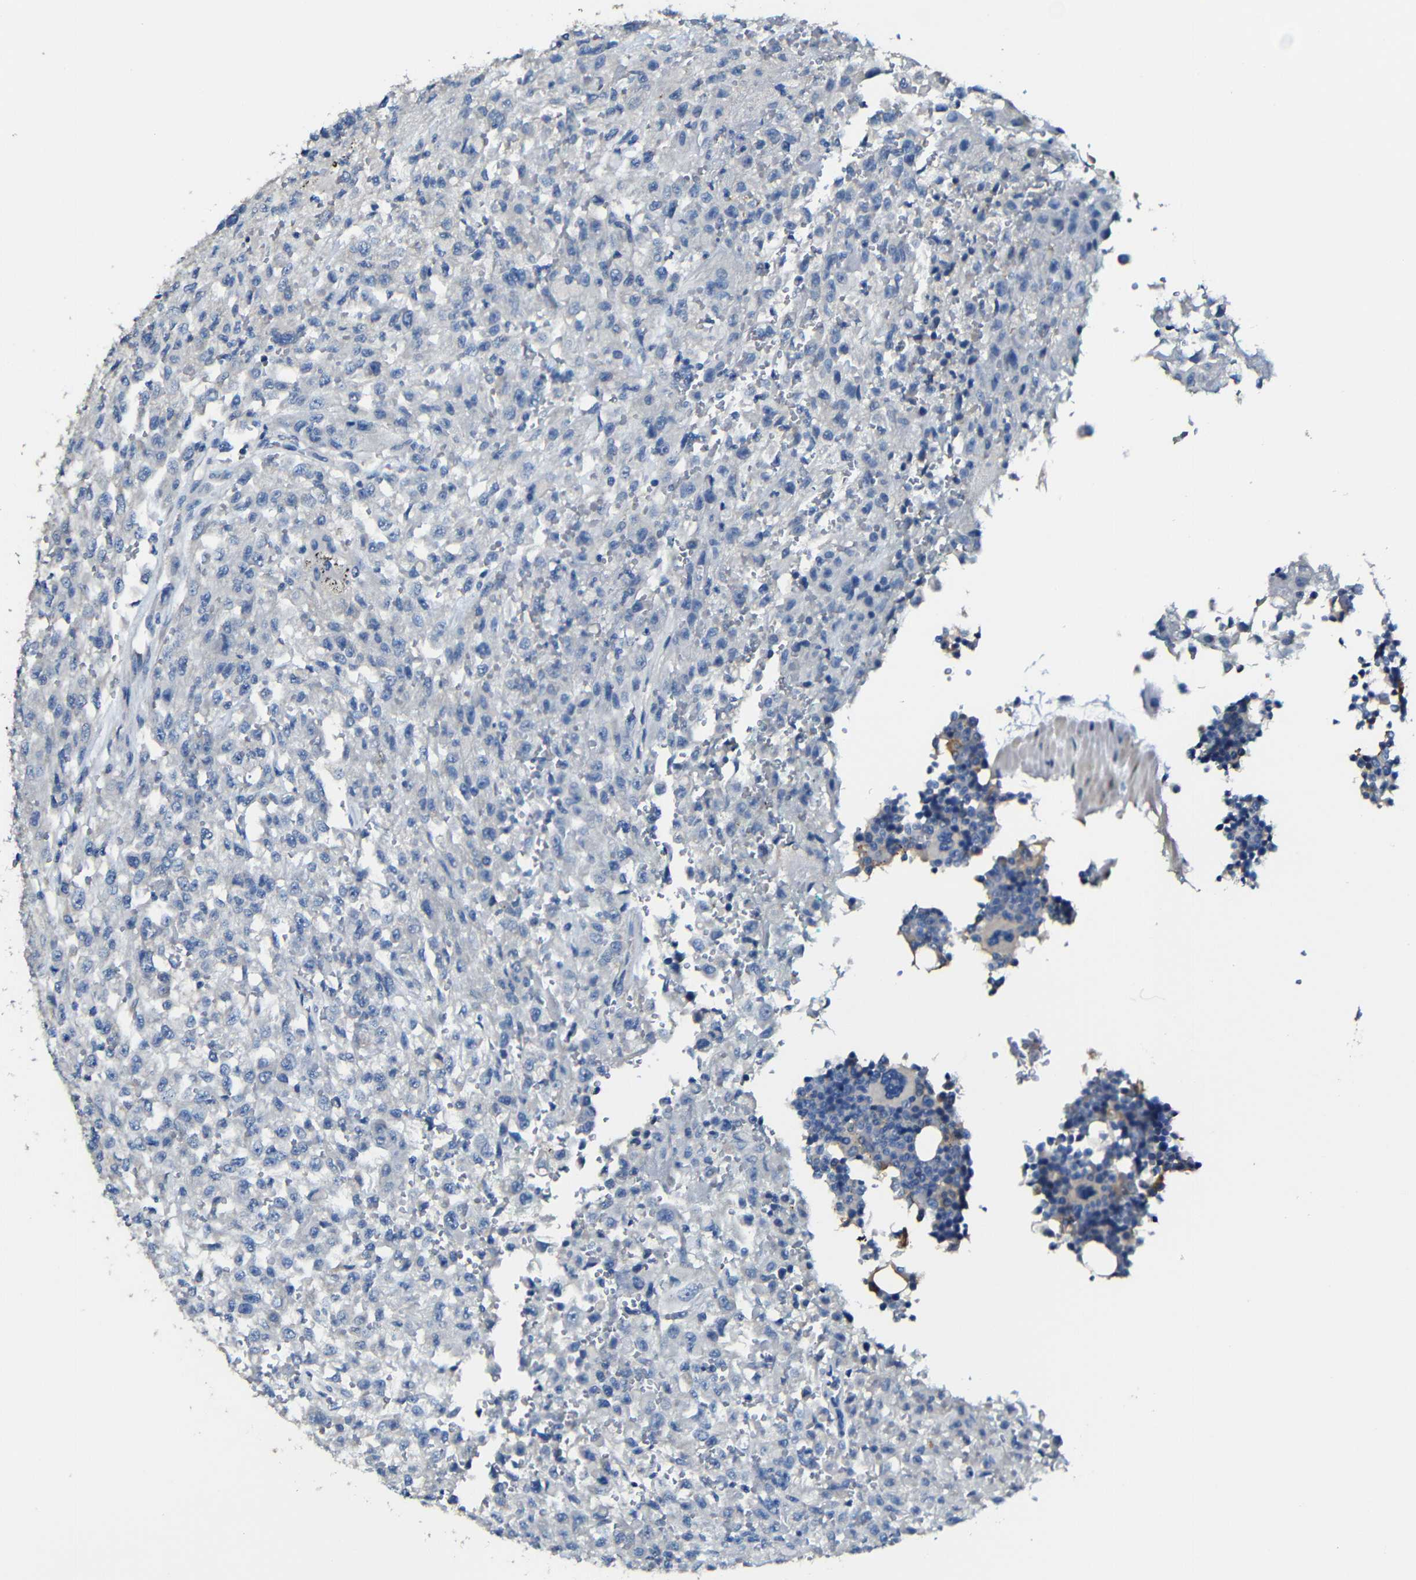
{"staining": {"intensity": "negative", "quantity": "none", "location": "none"}, "tissue": "urothelial cancer", "cell_type": "Tumor cells", "image_type": "cancer", "snomed": [{"axis": "morphology", "description": "Urothelial carcinoma, High grade"}, {"axis": "topography", "description": "Urinary bladder"}], "caption": "An immunohistochemistry image of urothelial cancer is shown. There is no staining in tumor cells of urothelial cancer.", "gene": "ACKR2", "patient": {"sex": "male", "age": 46}}